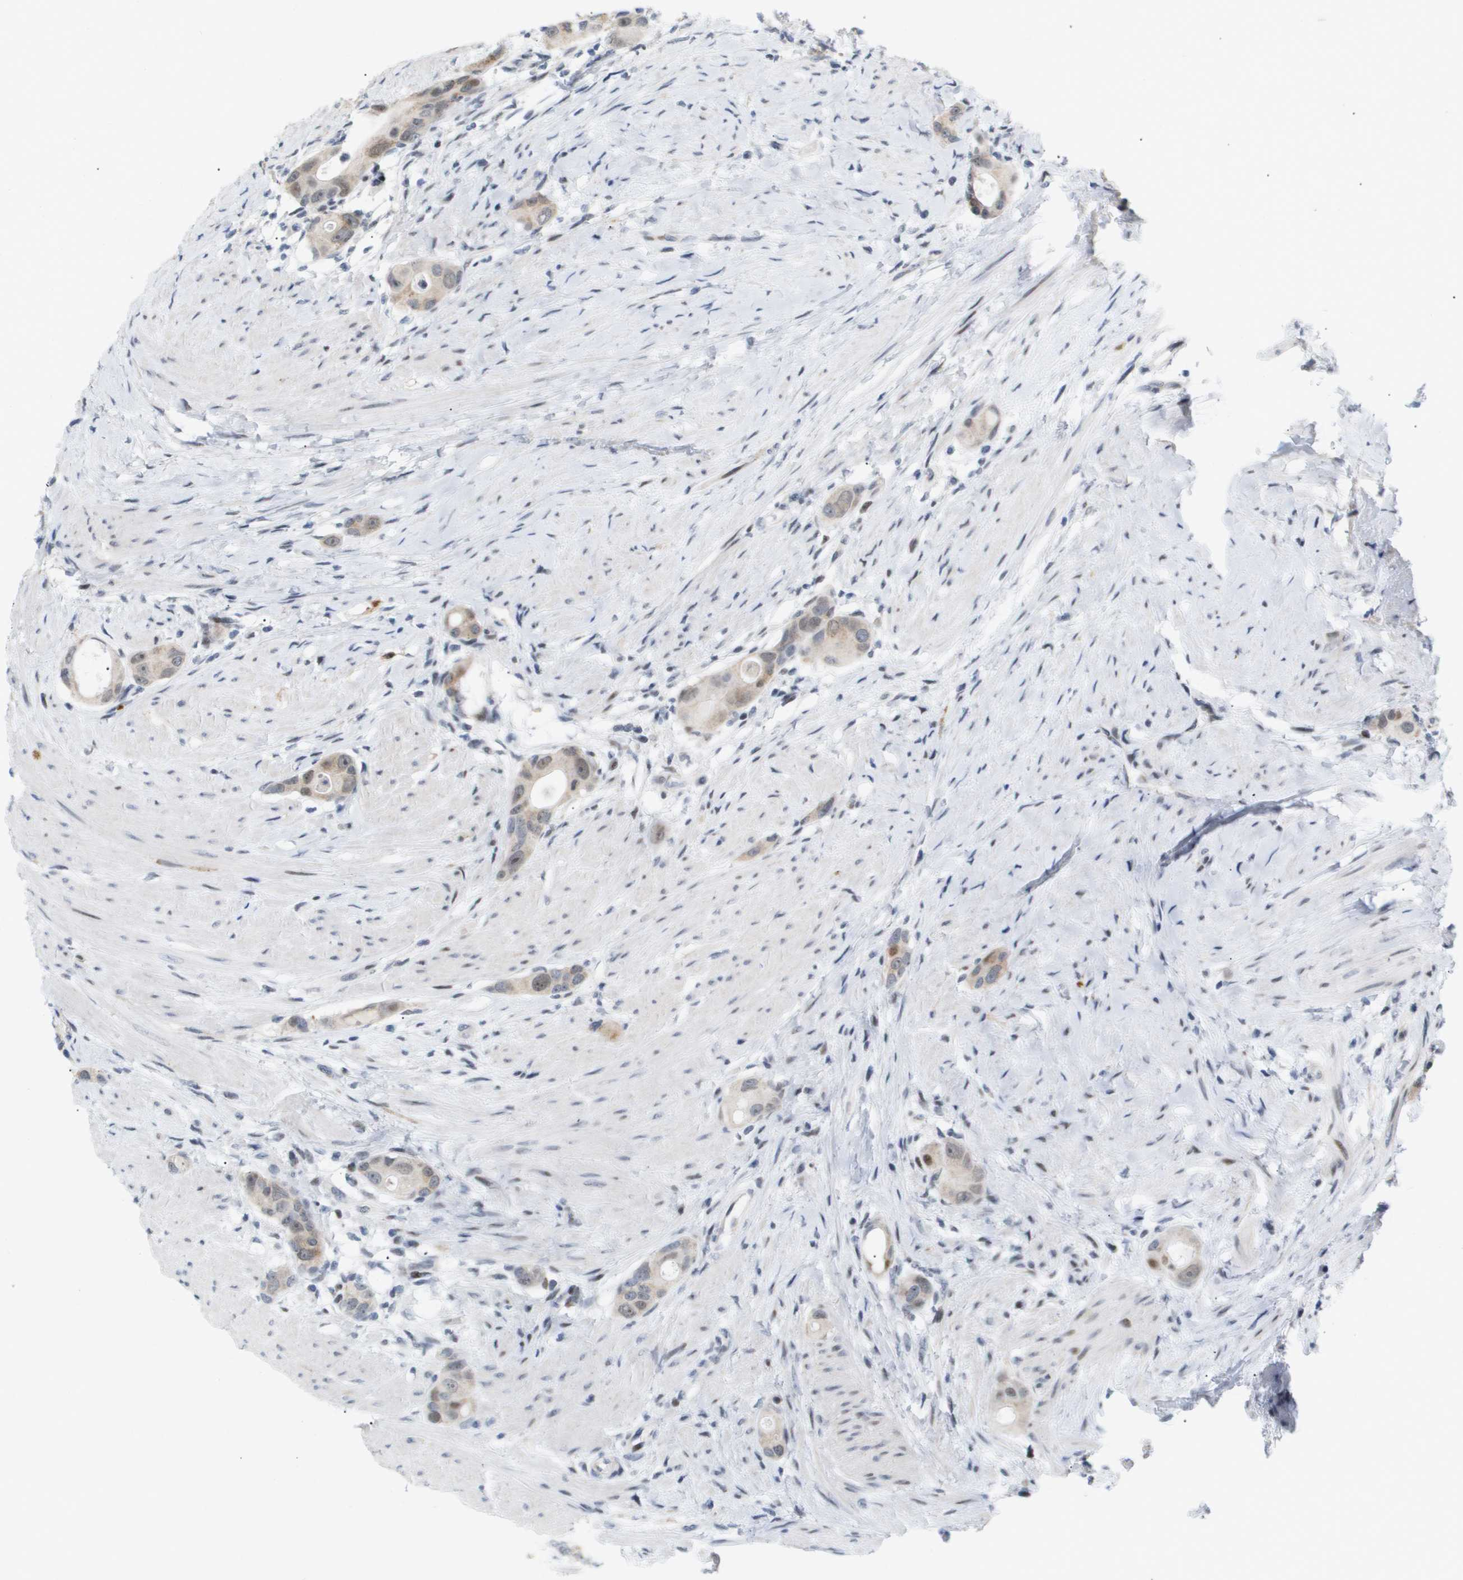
{"staining": {"intensity": "moderate", "quantity": "<25%", "location": "nuclear"}, "tissue": "colorectal cancer", "cell_type": "Tumor cells", "image_type": "cancer", "snomed": [{"axis": "morphology", "description": "Adenocarcinoma, NOS"}, {"axis": "topography", "description": "Rectum"}], "caption": "Immunohistochemistry (DAB) staining of colorectal cancer (adenocarcinoma) demonstrates moderate nuclear protein positivity in about <25% of tumor cells.", "gene": "PPARD", "patient": {"sex": "male", "age": 51}}